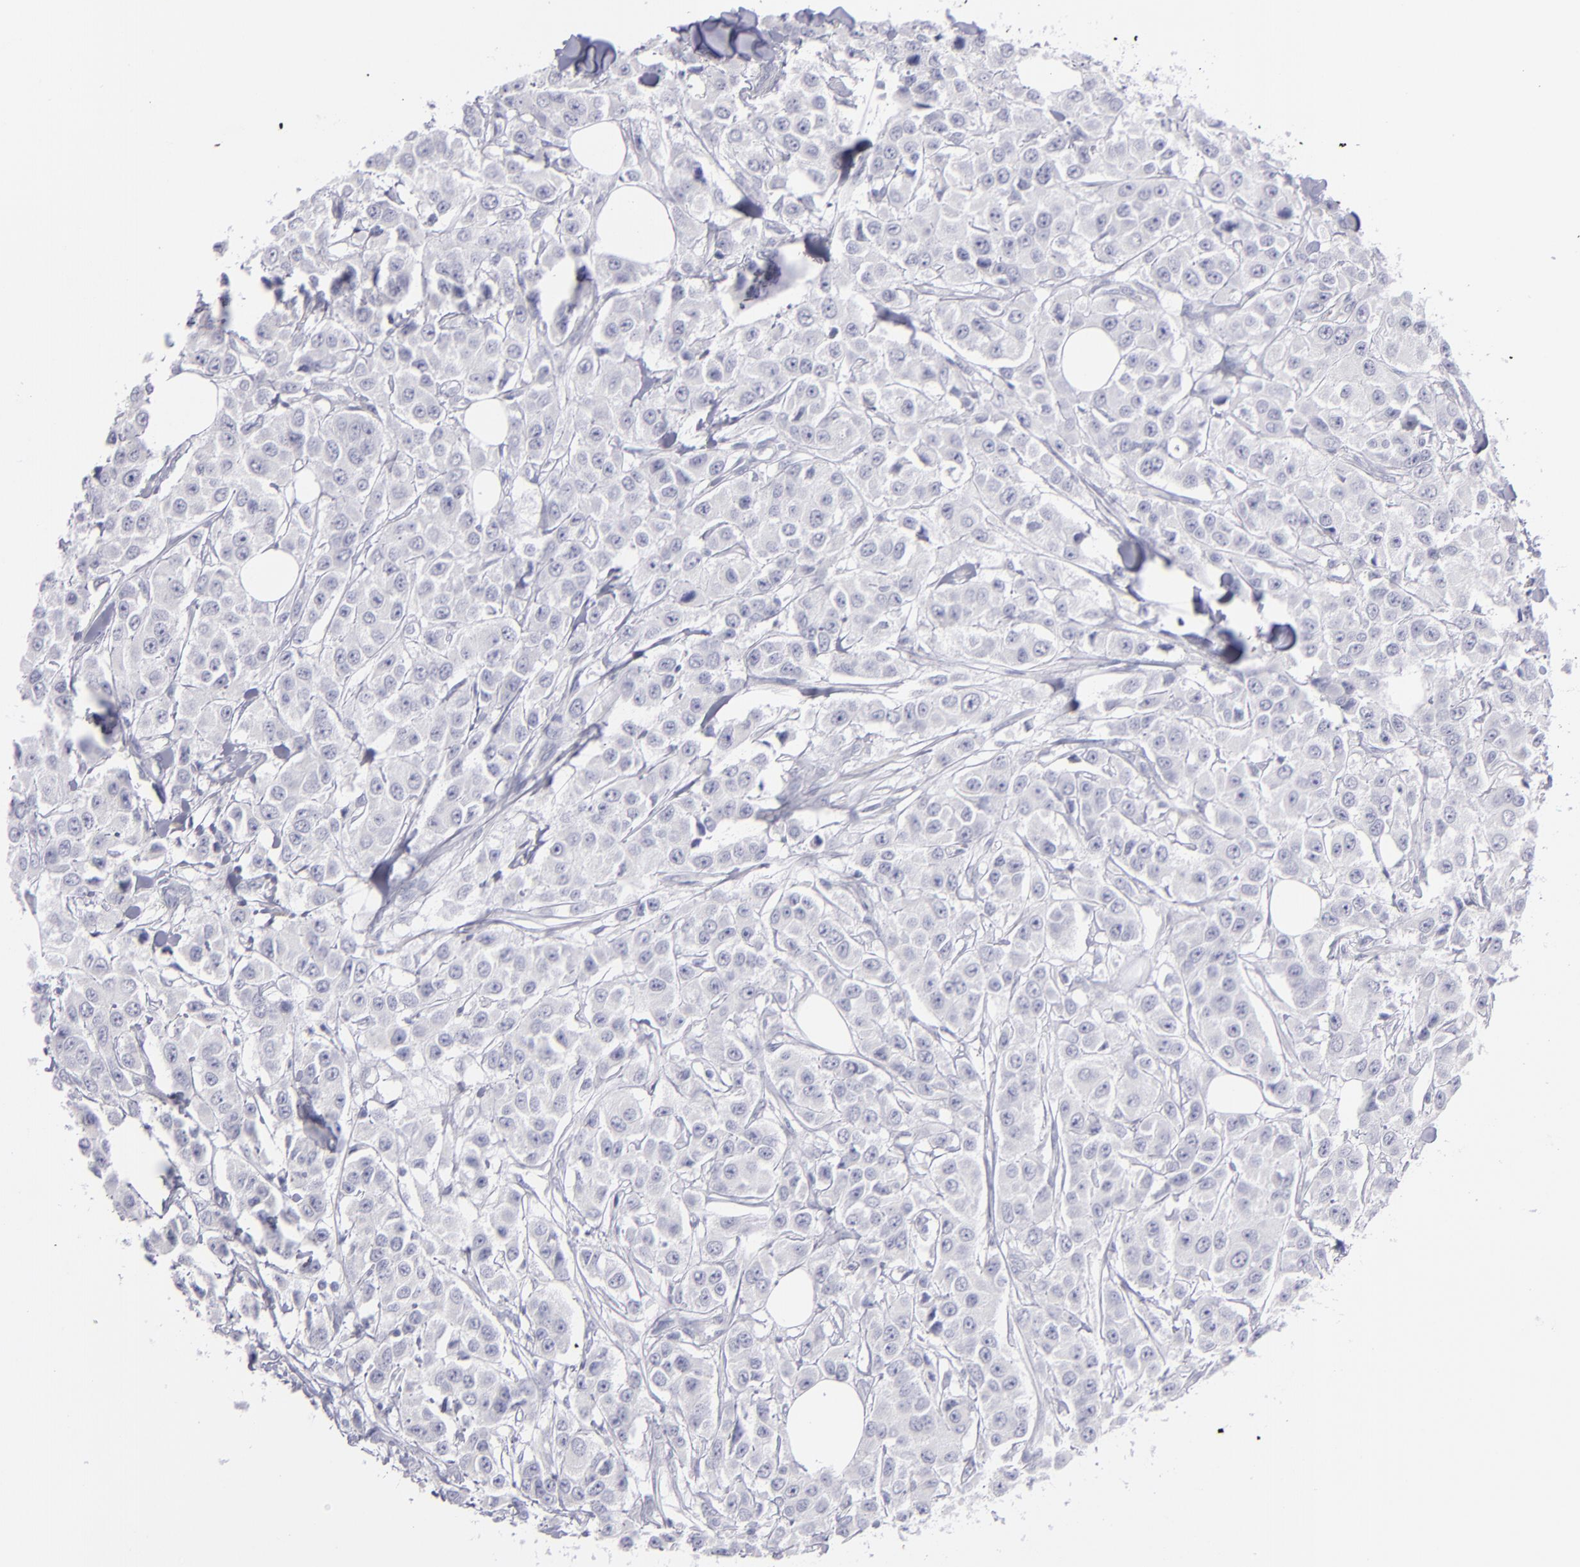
{"staining": {"intensity": "negative", "quantity": "none", "location": "none"}, "tissue": "breast cancer", "cell_type": "Tumor cells", "image_type": "cancer", "snomed": [{"axis": "morphology", "description": "Duct carcinoma"}, {"axis": "topography", "description": "Breast"}], "caption": "Tumor cells show no significant protein positivity in breast cancer.", "gene": "MYH11", "patient": {"sex": "female", "age": 58}}